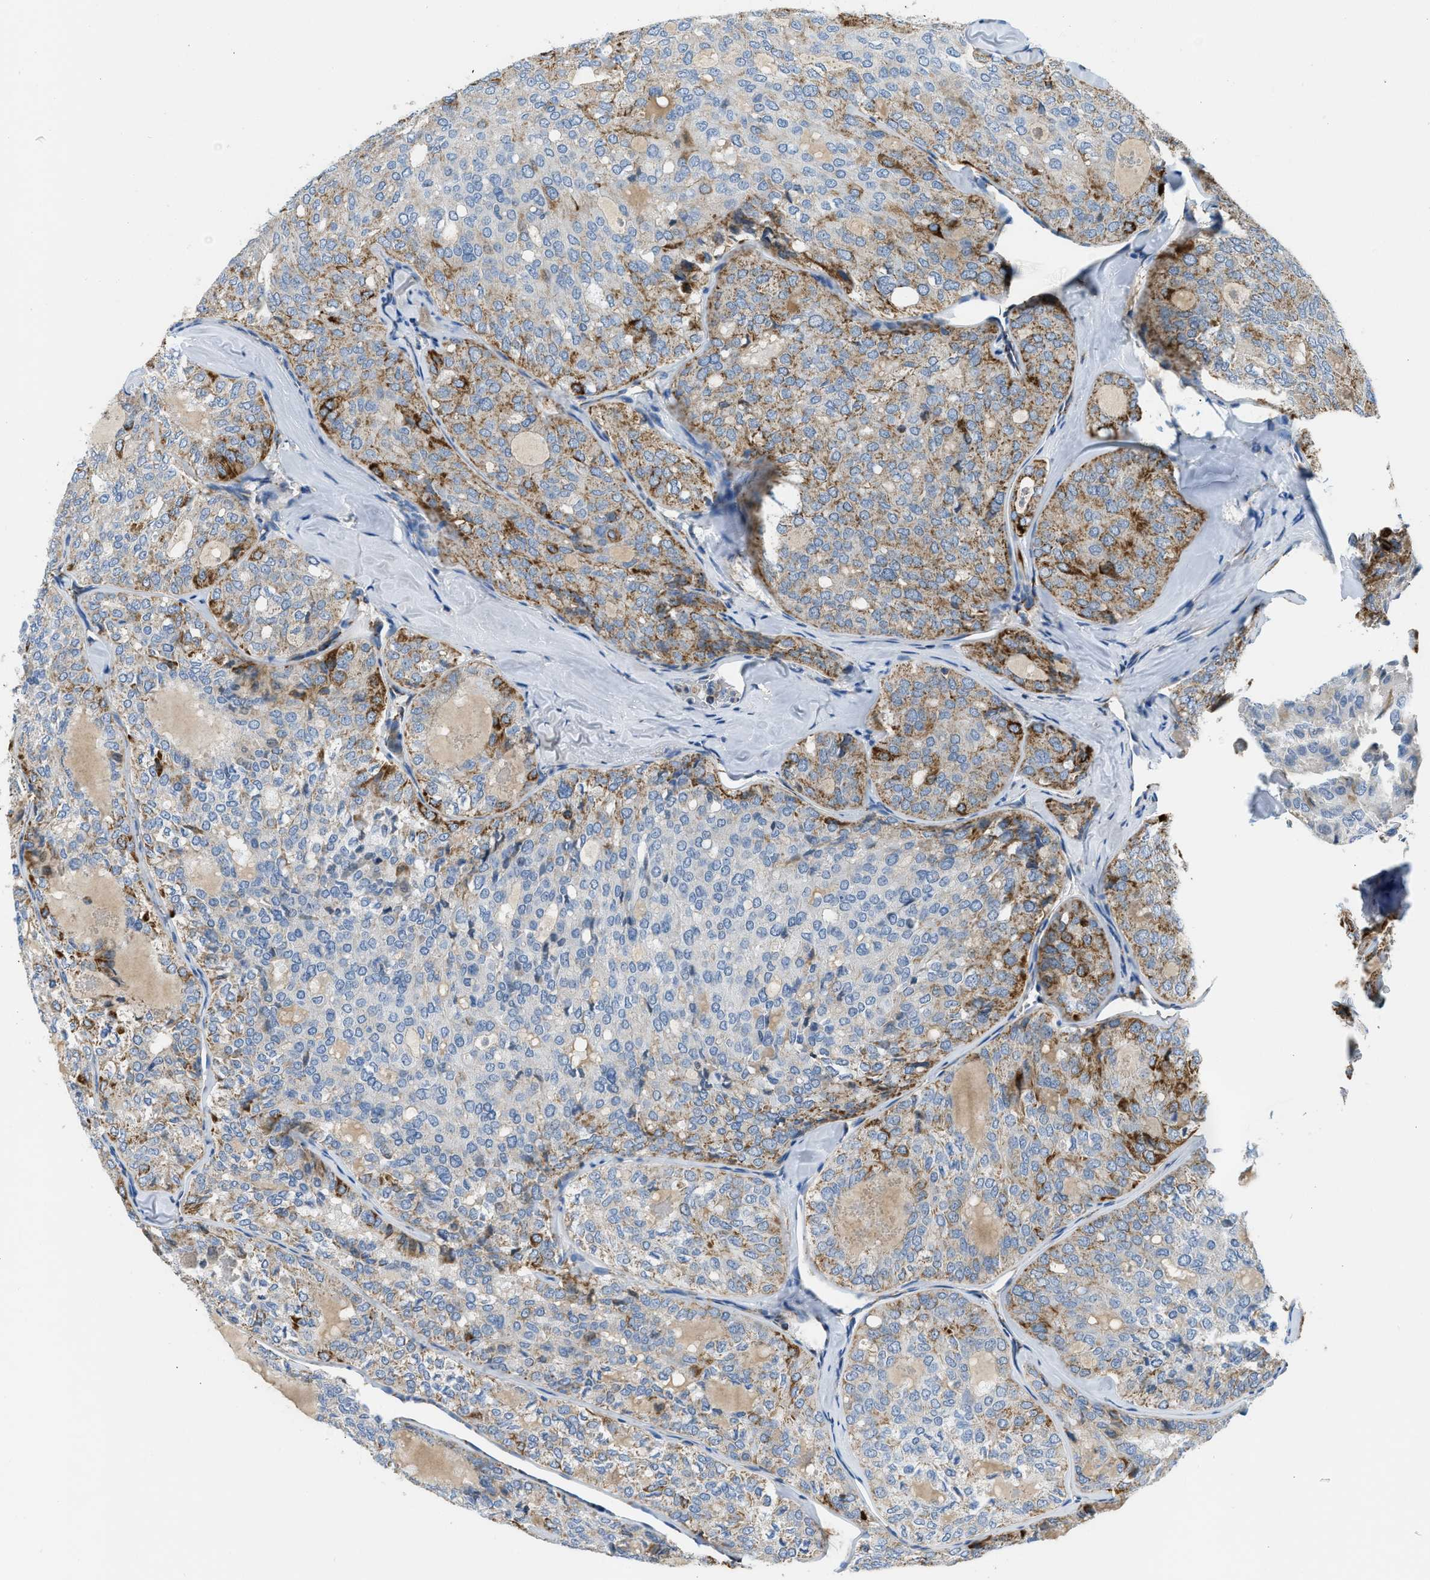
{"staining": {"intensity": "moderate", "quantity": "25%-75%", "location": "cytoplasmic/membranous"}, "tissue": "thyroid cancer", "cell_type": "Tumor cells", "image_type": "cancer", "snomed": [{"axis": "morphology", "description": "Follicular adenoma carcinoma, NOS"}, {"axis": "topography", "description": "Thyroid gland"}], "caption": "A brown stain highlights moderate cytoplasmic/membranous expression of a protein in human thyroid follicular adenoma carcinoma tumor cells. The protein of interest is shown in brown color, while the nuclei are stained blue.", "gene": "ACADVL", "patient": {"sex": "male", "age": 75}}